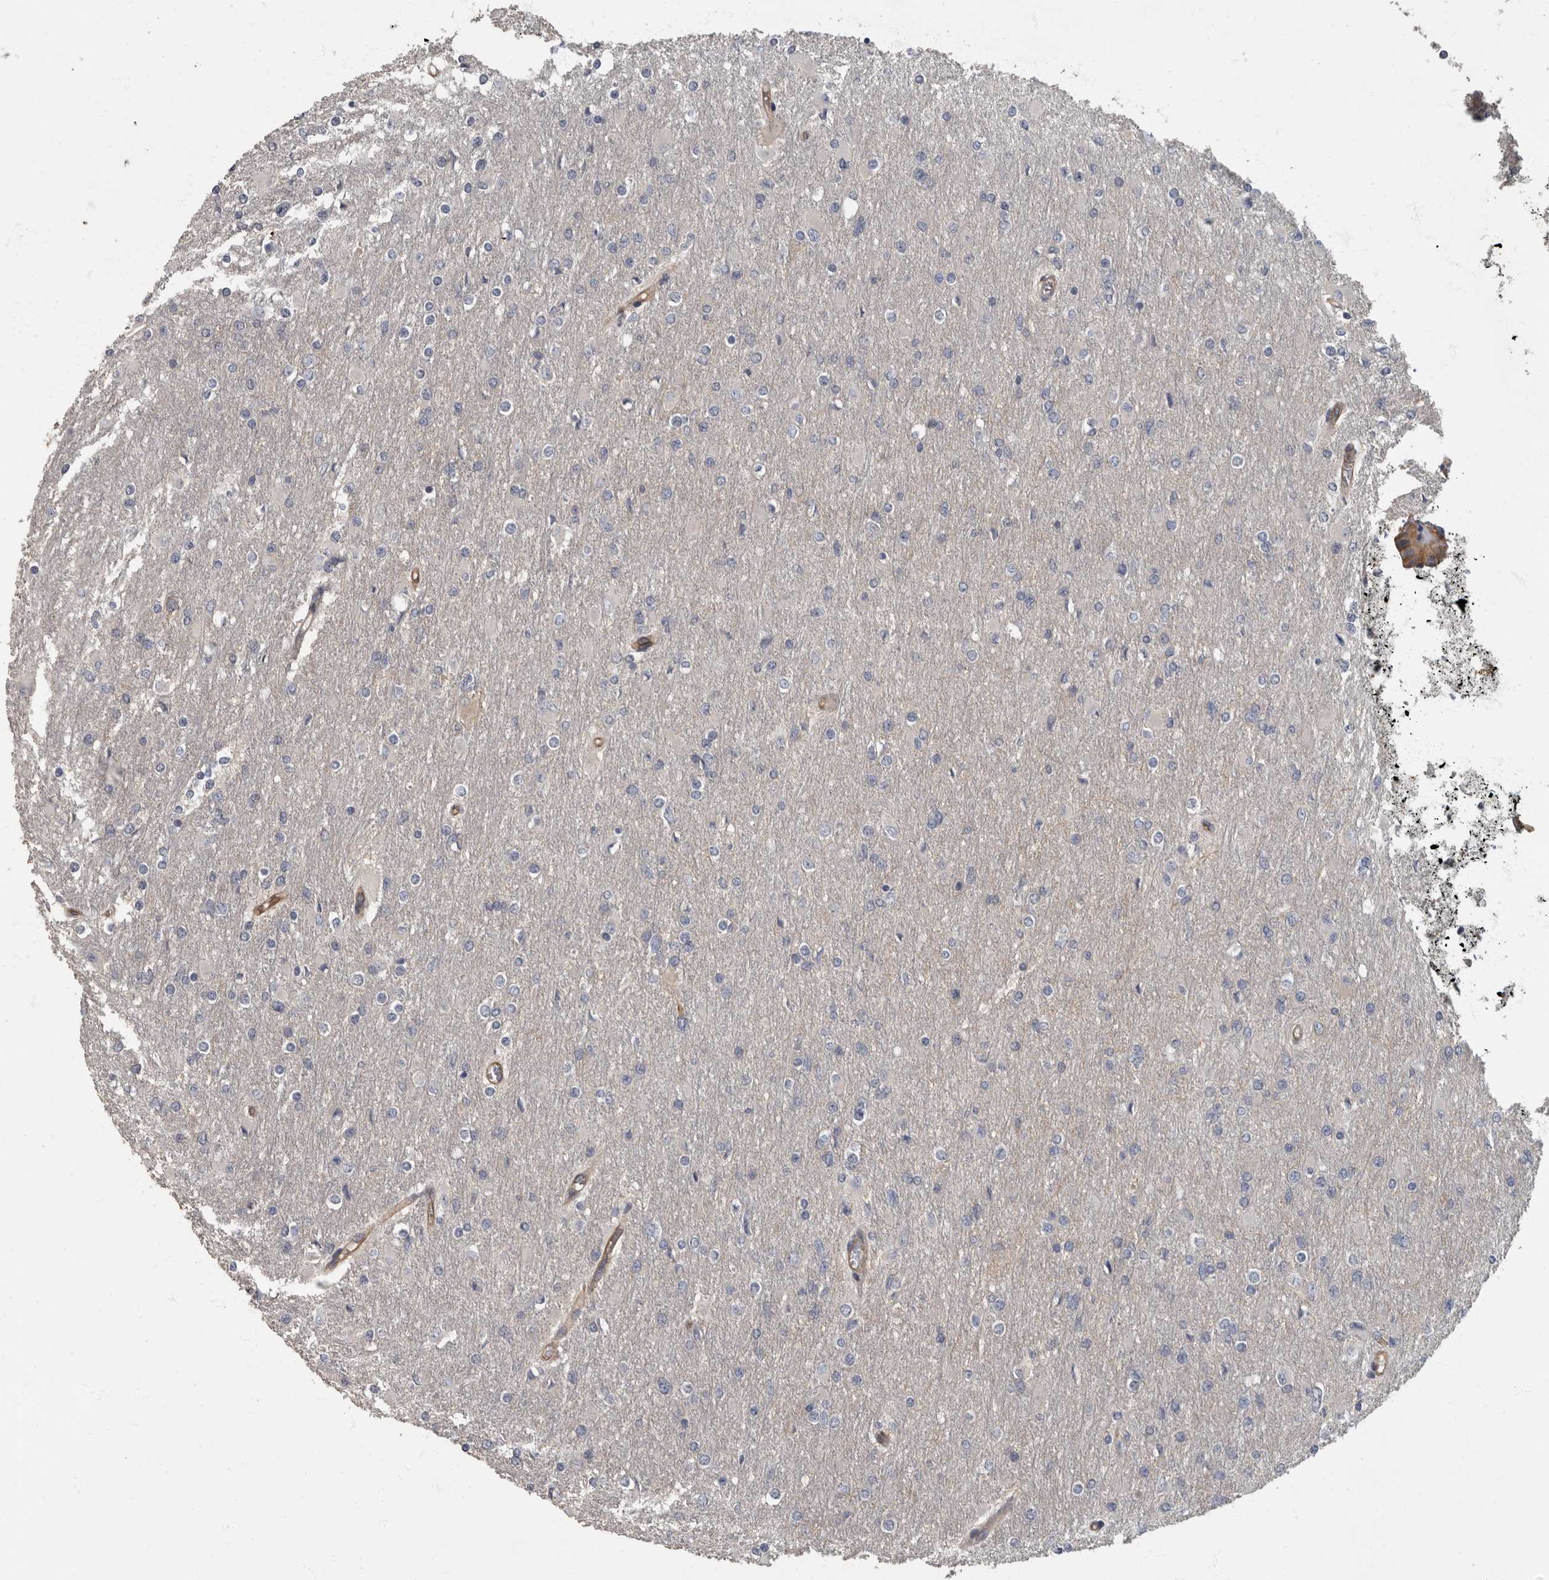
{"staining": {"intensity": "negative", "quantity": "none", "location": "none"}, "tissue": "glioma", "cell_type": "Tumor cells", "image_type": "cancer", "snomed": [{"axis": "morphology", "description": "Glioma, malignant, High grade"}, {"axis": "topography", "description": "Cerebral cortex"}], "caption": "The photomicrograph demonstrates no staining of tumor cells in glioma.", "gene": "PDK1", "patient": {"sex": "female", "age": 36}}